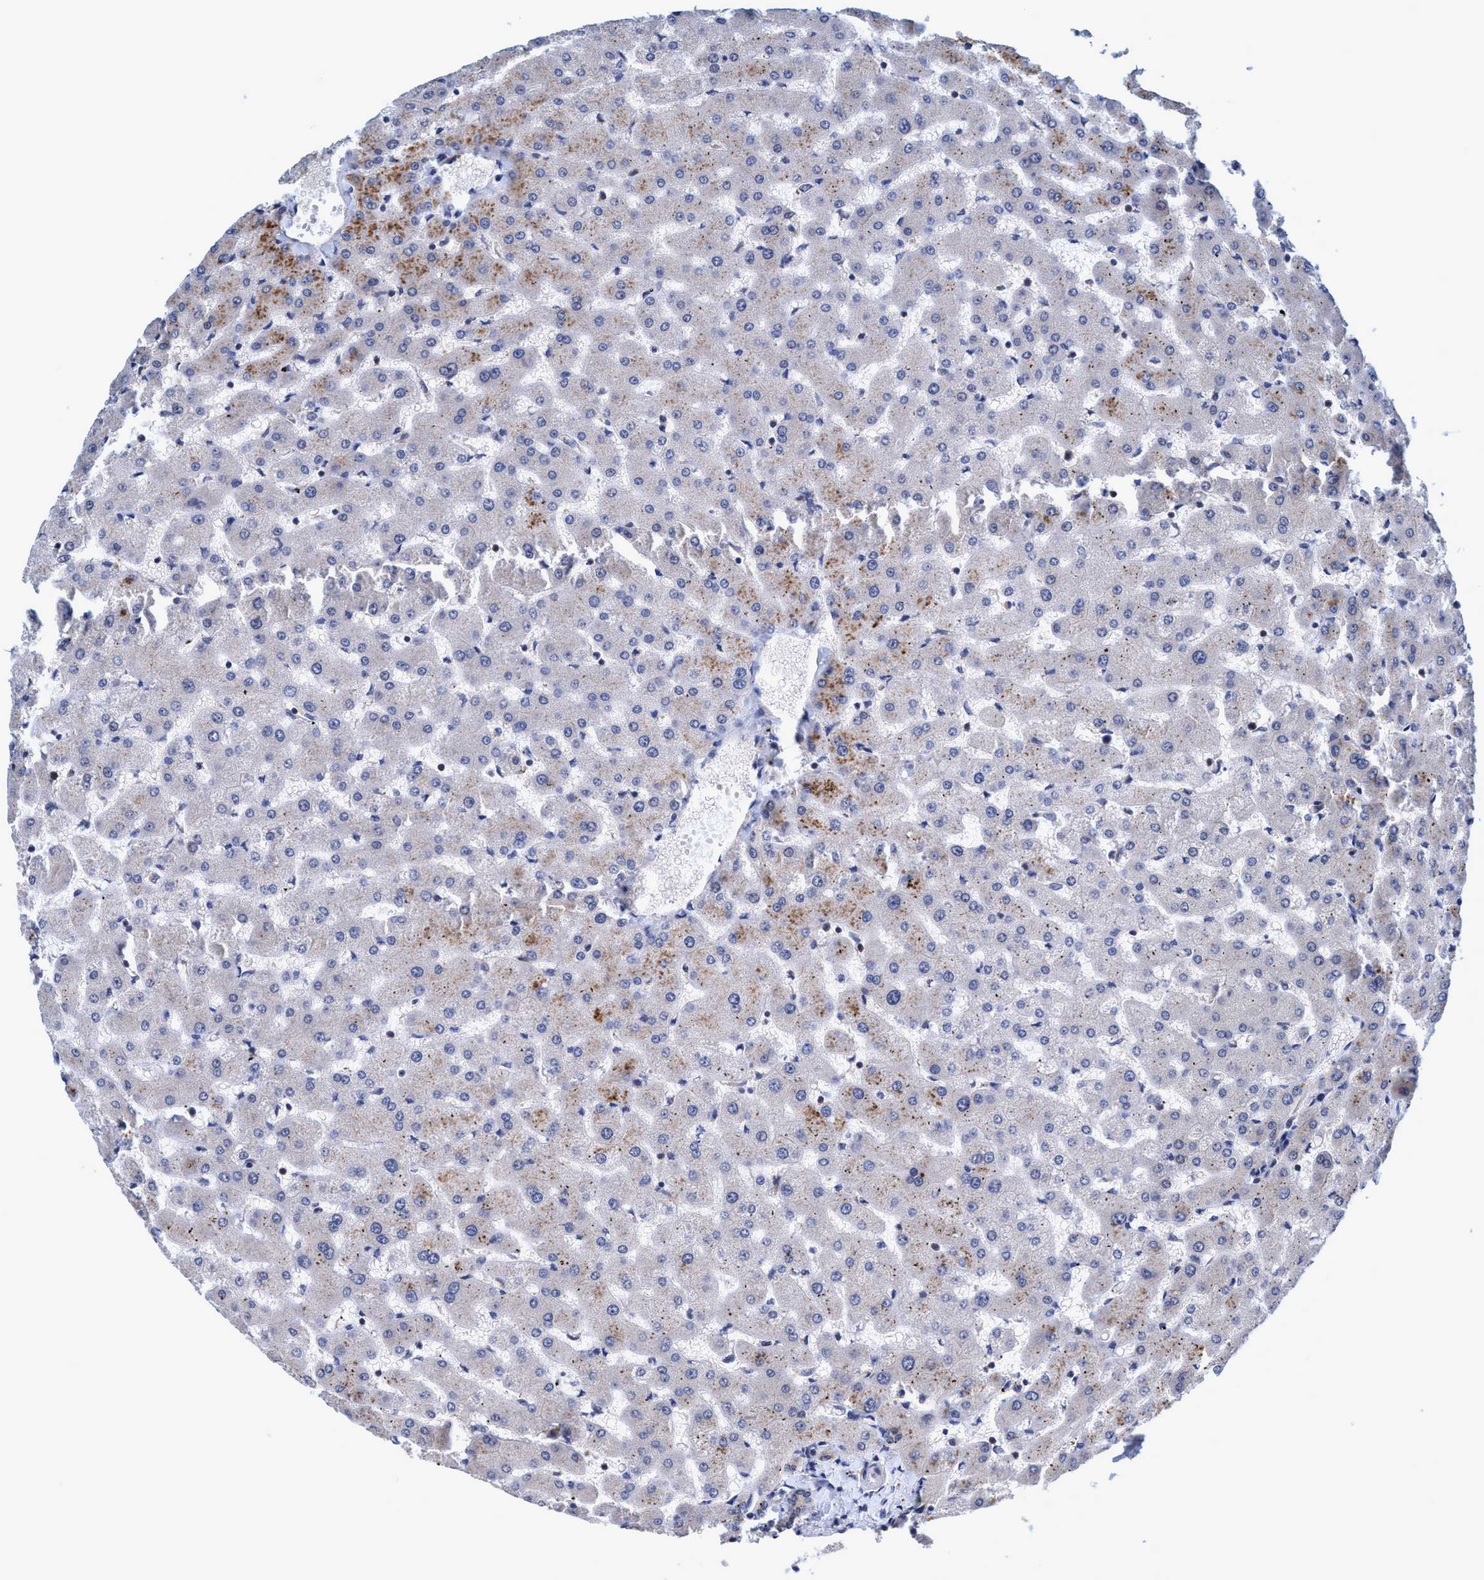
{"staining": {"intensity": "negative", "quantity": "none", "location": "none"}, "tissue": "liver", "cell_type": "Cholangiocytes", "image_type": "normal", "snomed": [{"axis": "morphology", "description": "Normal tissue, NOS"}, {"axis": "topography", "description": "Liver"}], "caption": "Protein analysis of benign liver shows no significant expression in cholangiocytes.", "gene": "CALCOCO2", "patient": {"sex": "female", "age": 63}}